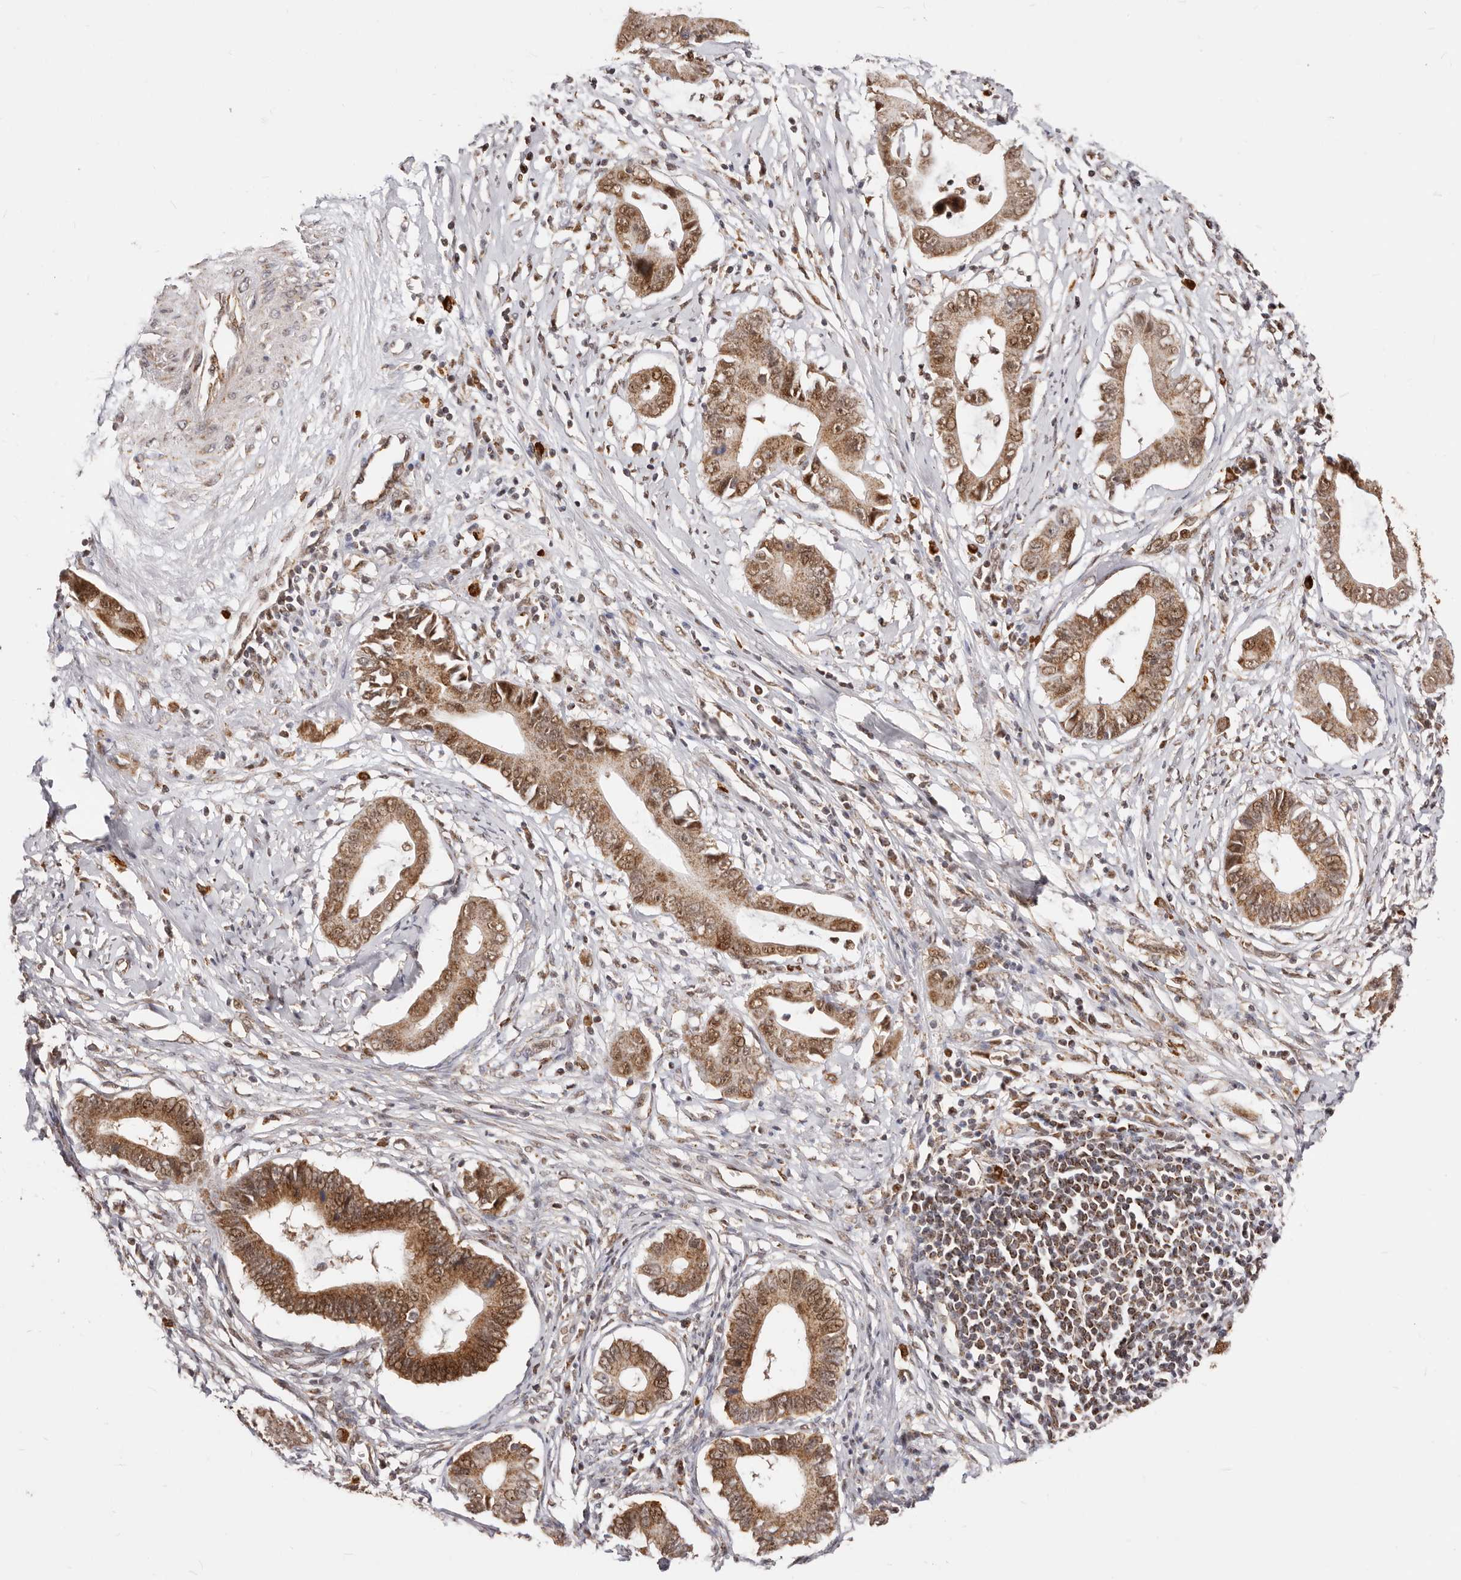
{"staining": {"intensity": "strong", "quantity": ">75%", "location": "cytoplasmic/membranous,nuclear"}, "tissue": "cervical cancer", "cell_type": "Tumor cells", "image_type": "cancer", "snomed": [{"axis": "morphology", "description": "Adenocarcinoma, NOS"}, {"axis": "topography", "description": "Cervix"}], "caption": "A brown stain shows strong cytoplasmic/membranous and nuclear positivity of a protein in human cervical cancer tumor cells.", "gene": "SEC14L1", "patient": {"sex": "female", "age": 44}}